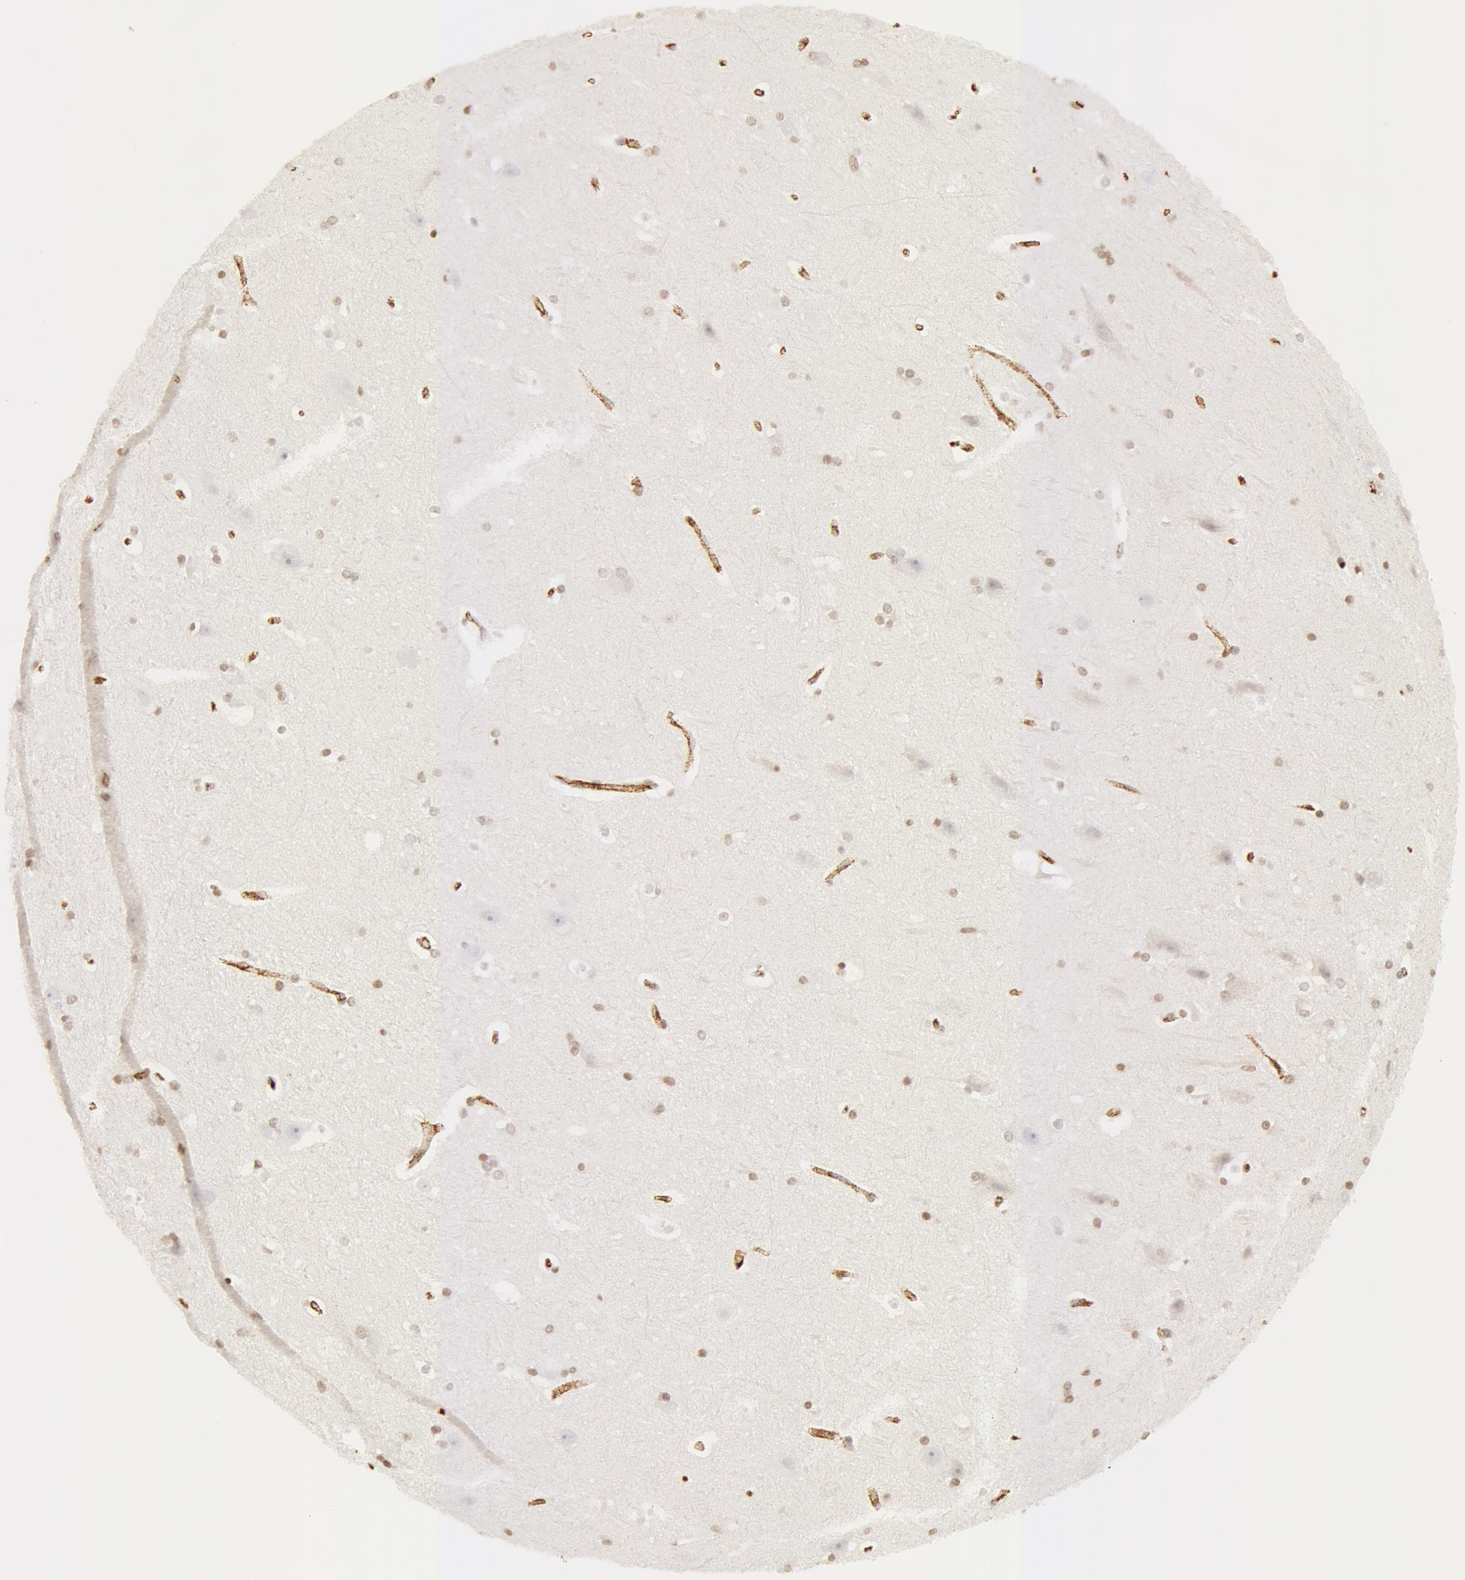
{"staining": {"intensity": "negative", "quantity": "none", "location": "none"}, "tissue": "hippocampus", "cell_type": "Glial cells", "image_type": "normal", "snomed": [{"axis": "morphology", "description": "Normal tissue, NOS"}, {"axis": "topography", "description": "Hippocampus"}], "caption": "Immunohistochemistry histopathology image of normal human hippocampus stained for a protein (brown), which demonstrates no staining in glial cells.", "gene": "VWF", "patient": {"sex": "female", "age": 19}}